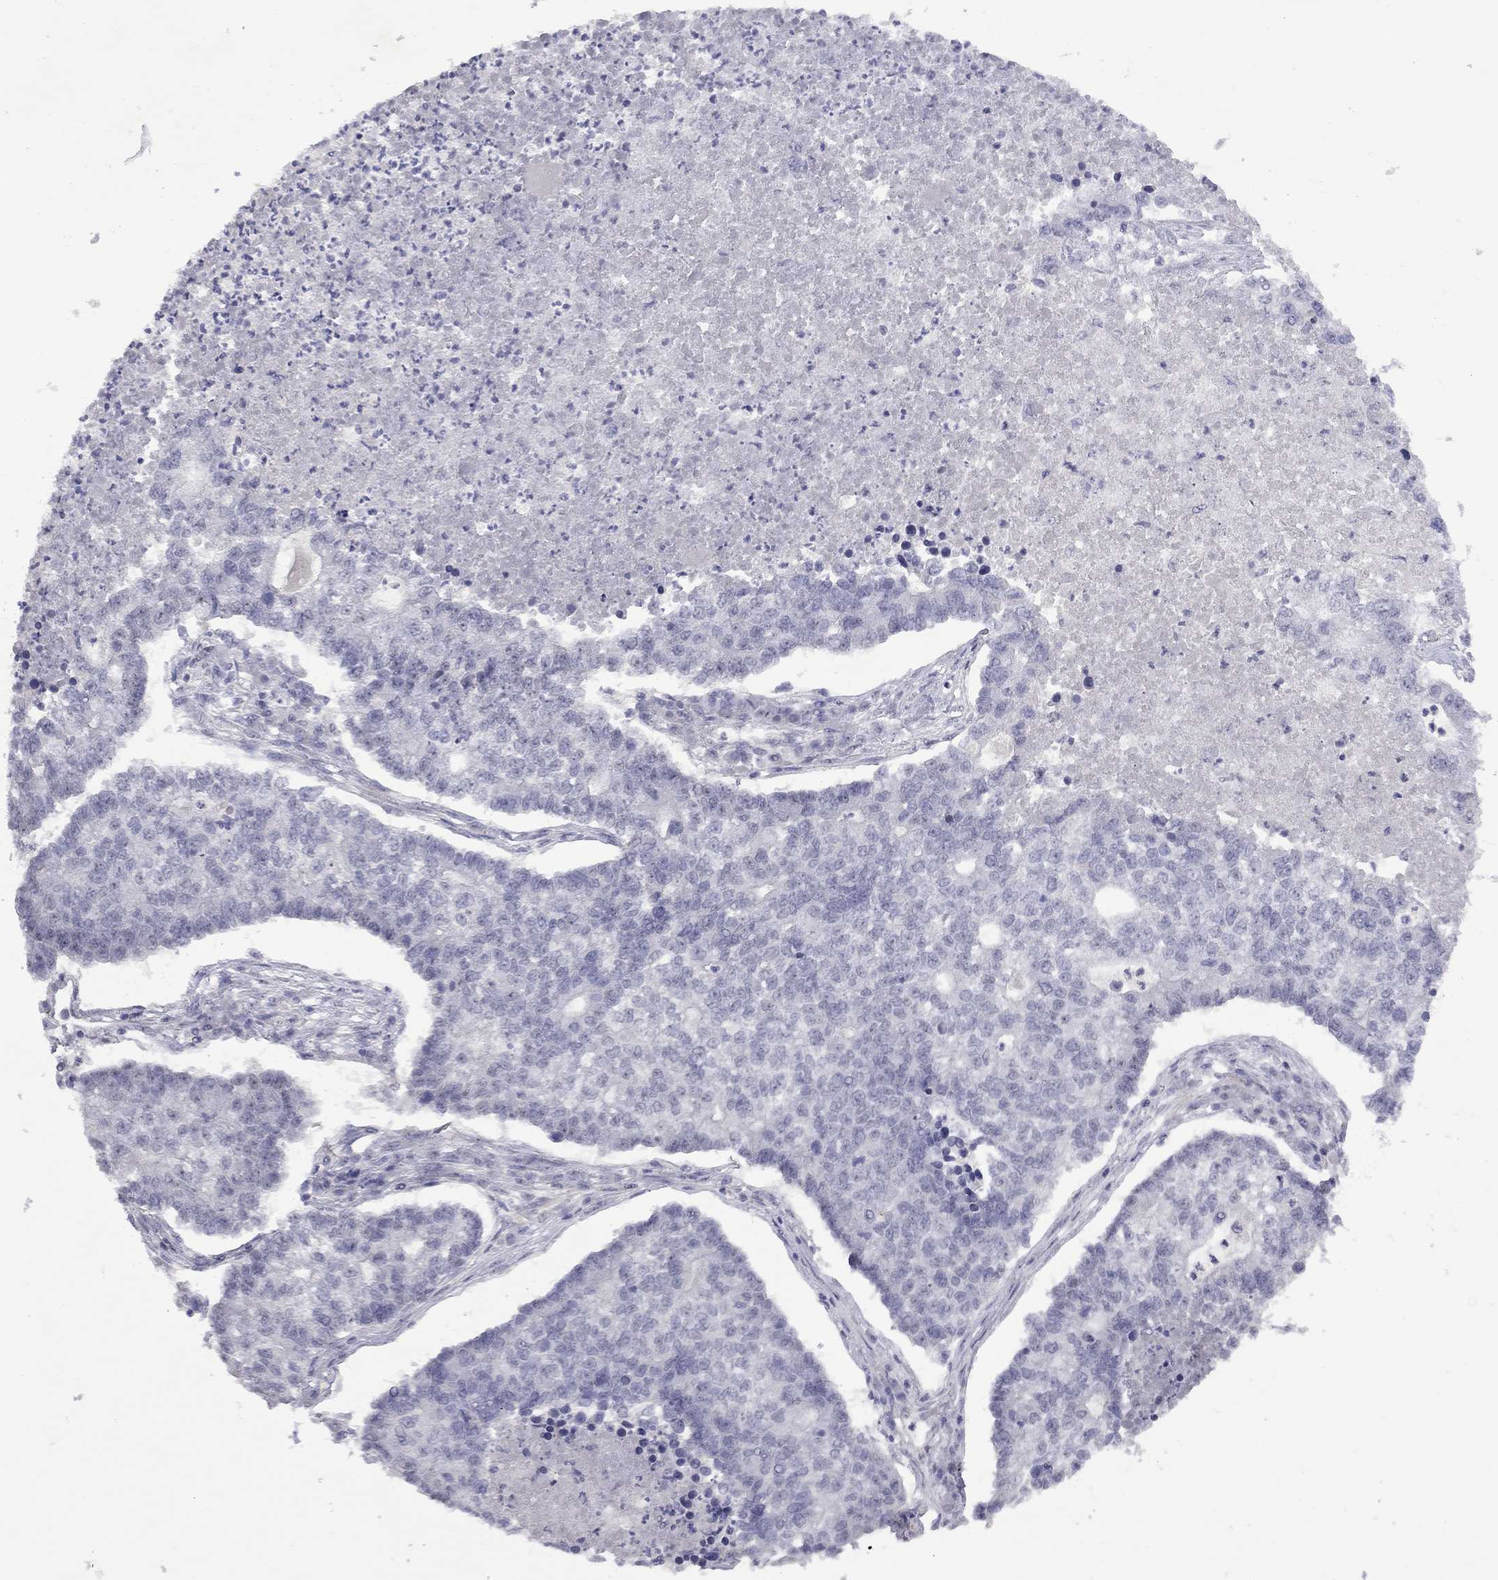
{"staining": {"intensity": "negative", "quantity": "none", "location": "none"}, "tissue": "lung cancer", "cell_type": "Tumor cells", "image_type": "cancer", "snomed": [{"axis": "morphology", "description": "Adenocarcinoma, NOS"}, {"axis": "topography", "description": "Lung"}], "caption": "DAB immunohistochemical staining of human lung cancer (adenocarcinoma) shows no significant expression in tumor cells. (DAB IHC with hematoxylin counter stain).", "gene": "GSG1L", "patient": {"sex": "male", "age": 57}}